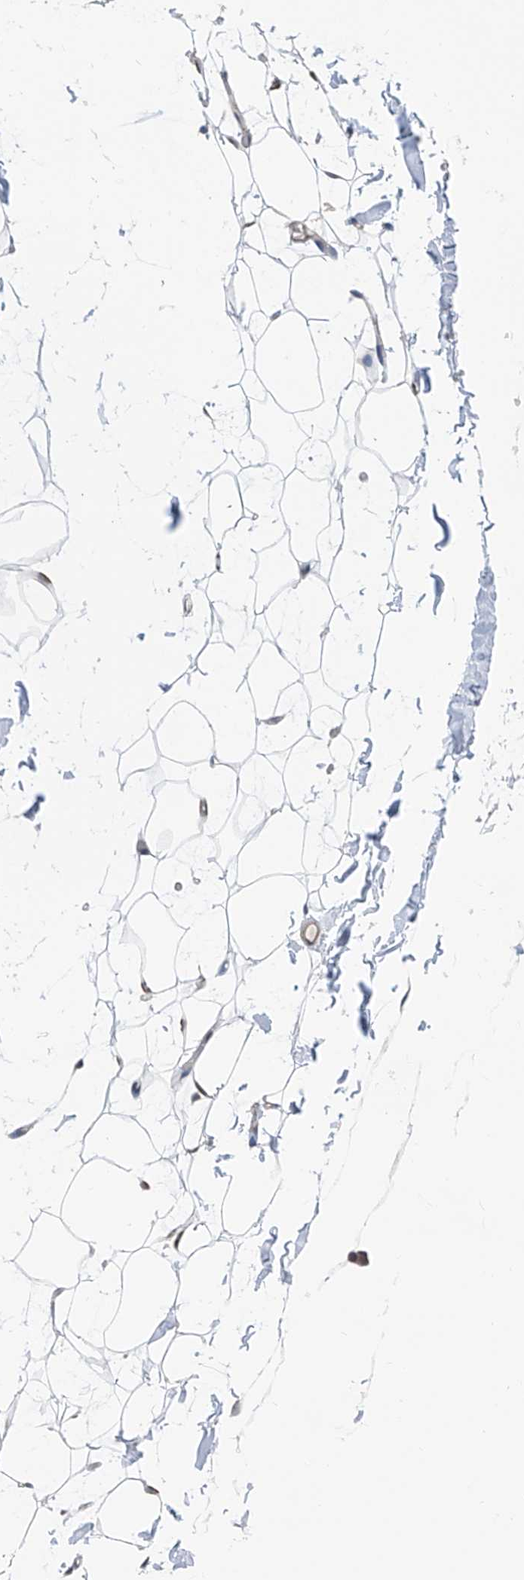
{"staining": {"intensity": "negative", "quantity": "none", "location": "none"}, "tissue": "adipose tissue", "cell_type": "Adipocytes", "image_type": "normal", "snomed": [{"axis": "morphology", "description": "Normal tissue, NOS"}, {"axis": "topography", "description": "Breast"}], "caption": "Histopathology image shows no protein positivity in adipocytes of normal adipose tissue.", "gene": "KCNK10", "patient": {"sex": "female", "age": 23}}